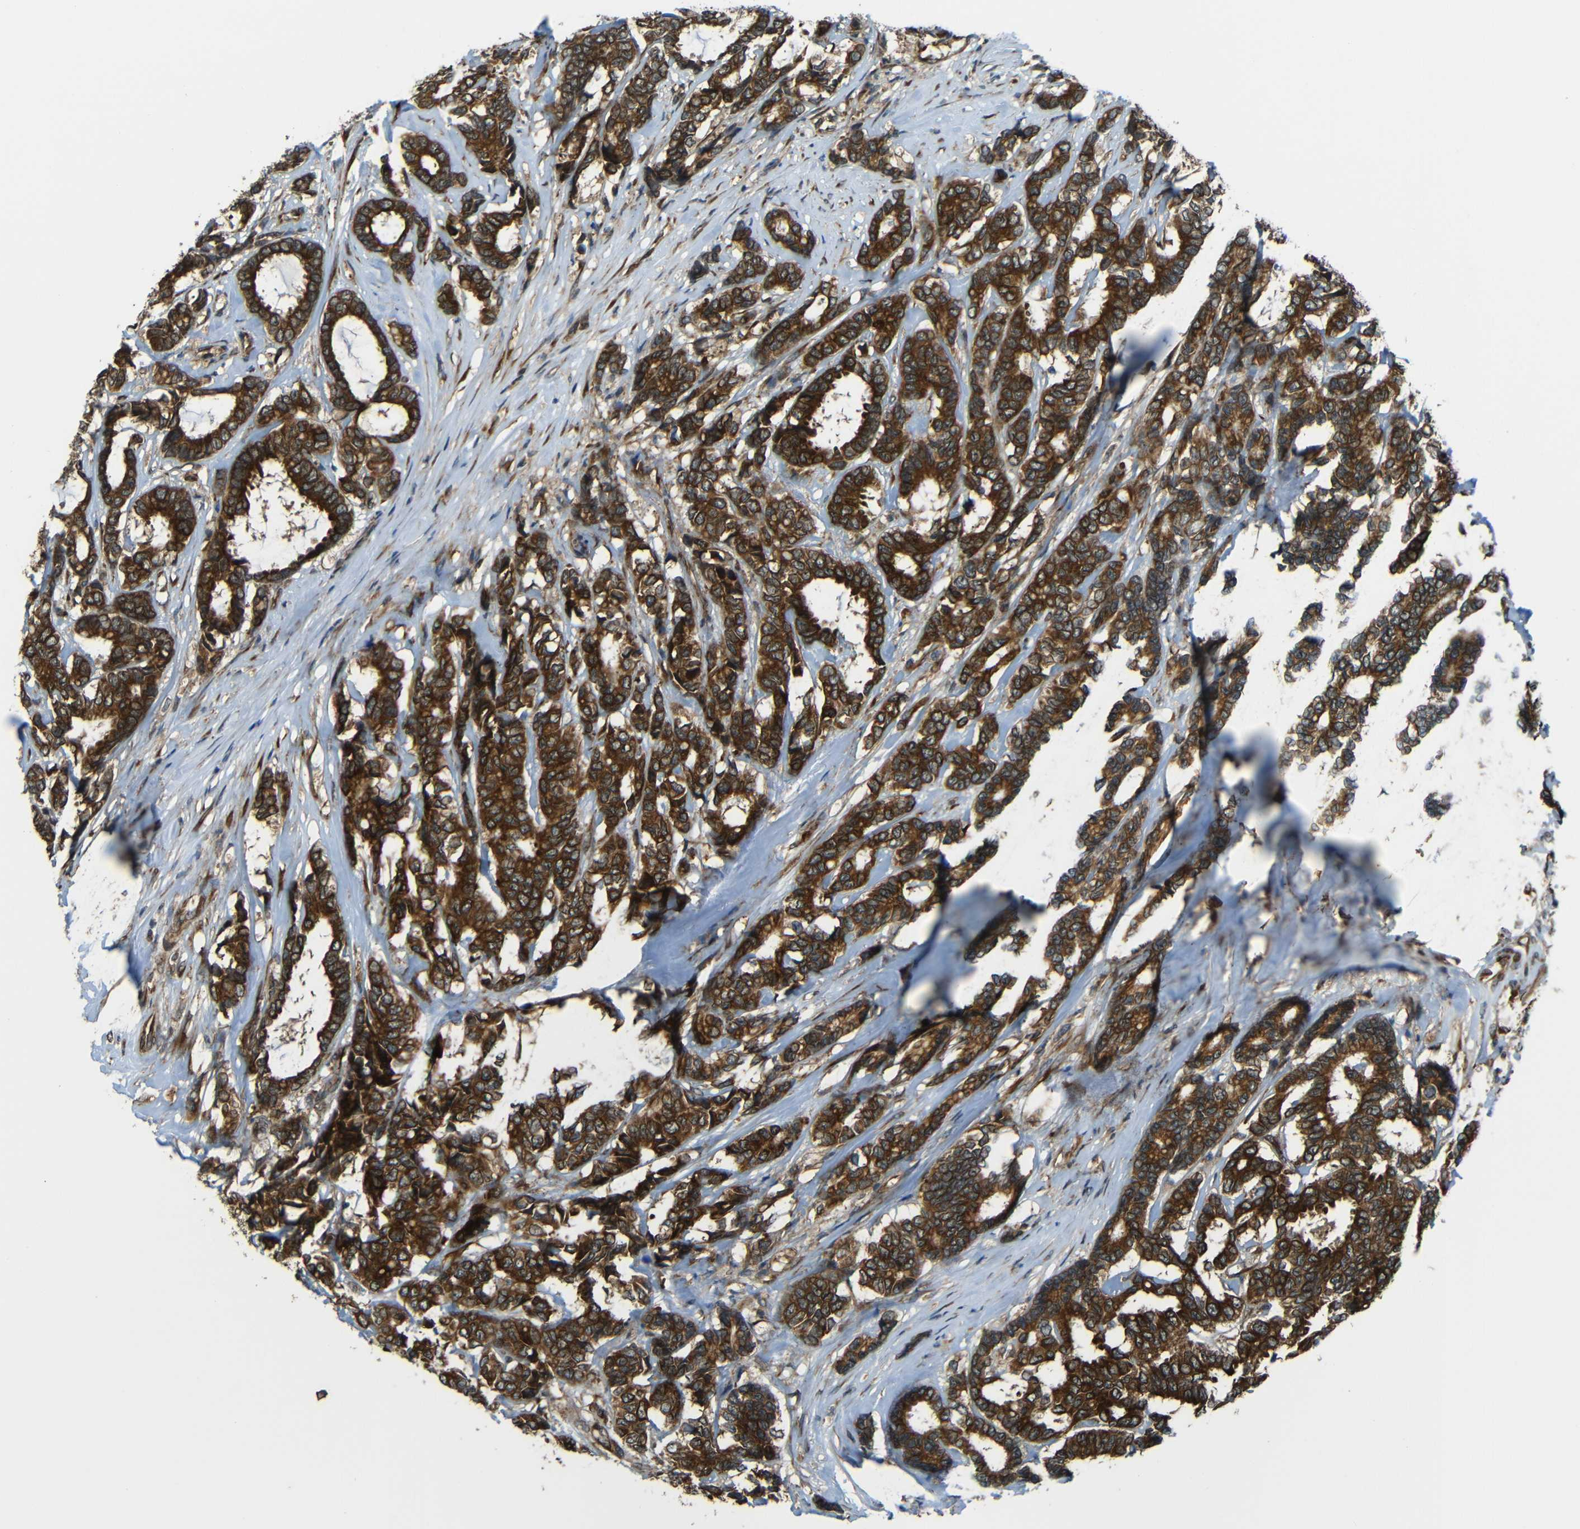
{"staining": {"intensity": "strong", "quantity": ">75%", "location": "cytoplasmic/membranous"}, "tissue": "breast cancer", "cell_type": "Tumor cells", "image_type": "cancer", "snomed": [{"axis": "morphology", "description": "Duct carcinoma"}, {"axis": "topography", "description": "Breast"}], "caption": "The immunohistochemical stain shows strong cytoplasmic/membranous expression in tumor cells of breast intraductal carcinoma tissue.", "gene": "VAPB", "patient": {"sex": "female", "age": 87}}